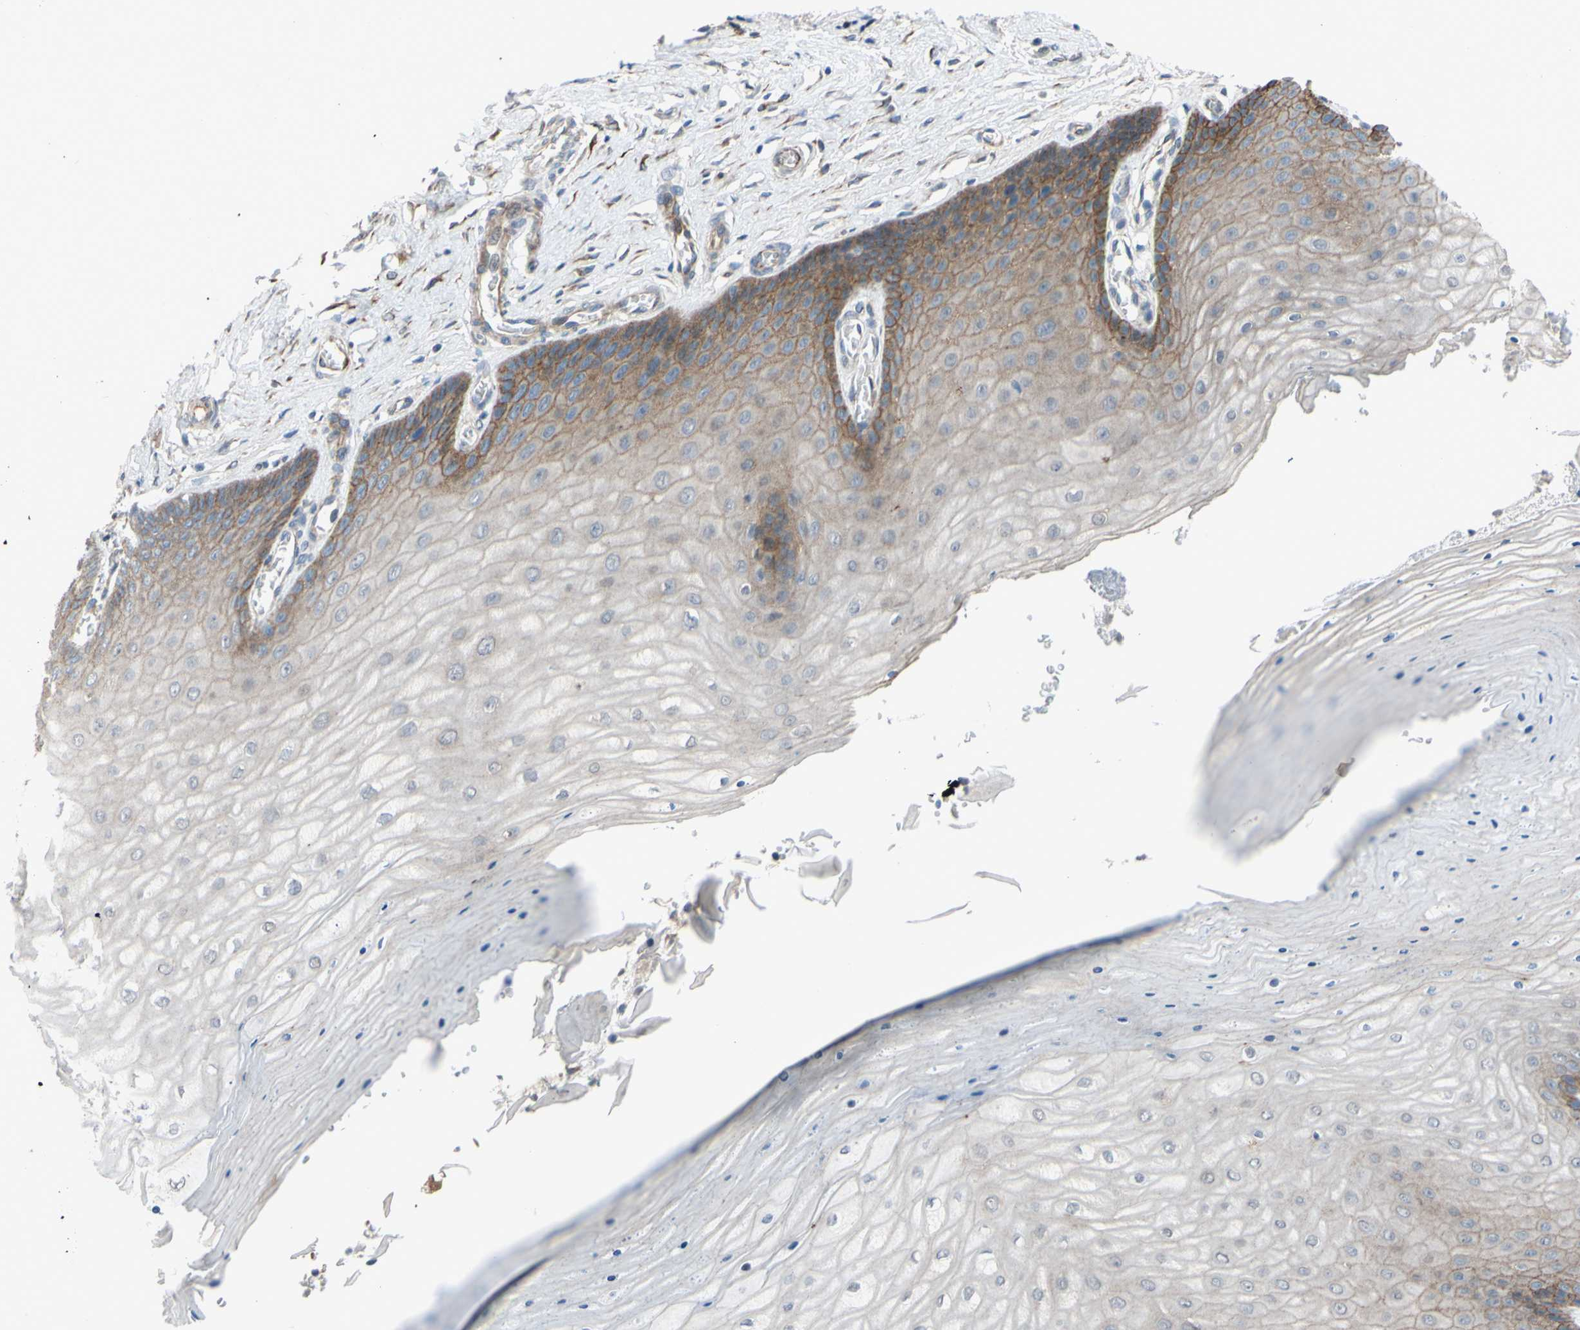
{"staining": {"intensity": "moderate", "quantity": "<25%", "location": "cytoplasmic/membranous"}, "tissue": "cervix", "cell_type": "Glandular cells", "image_type": "normal", "snomed": [{"axis": "morphology", "description": "Normal tissue, NOS"}, {"axis": "topography", "description": "Cervix"}], "caption": "A brown stain highlights moderate cytoplasmic/membranous expression of a protein in glandular cells of benign cervix. The protein of interest is stained brown, and the nuclei are stained in blue (DAB IHC with brightfield microscopy, high magnification).", "gene": "CDCP1", "patient": {"sex": "female", "age": 55}}